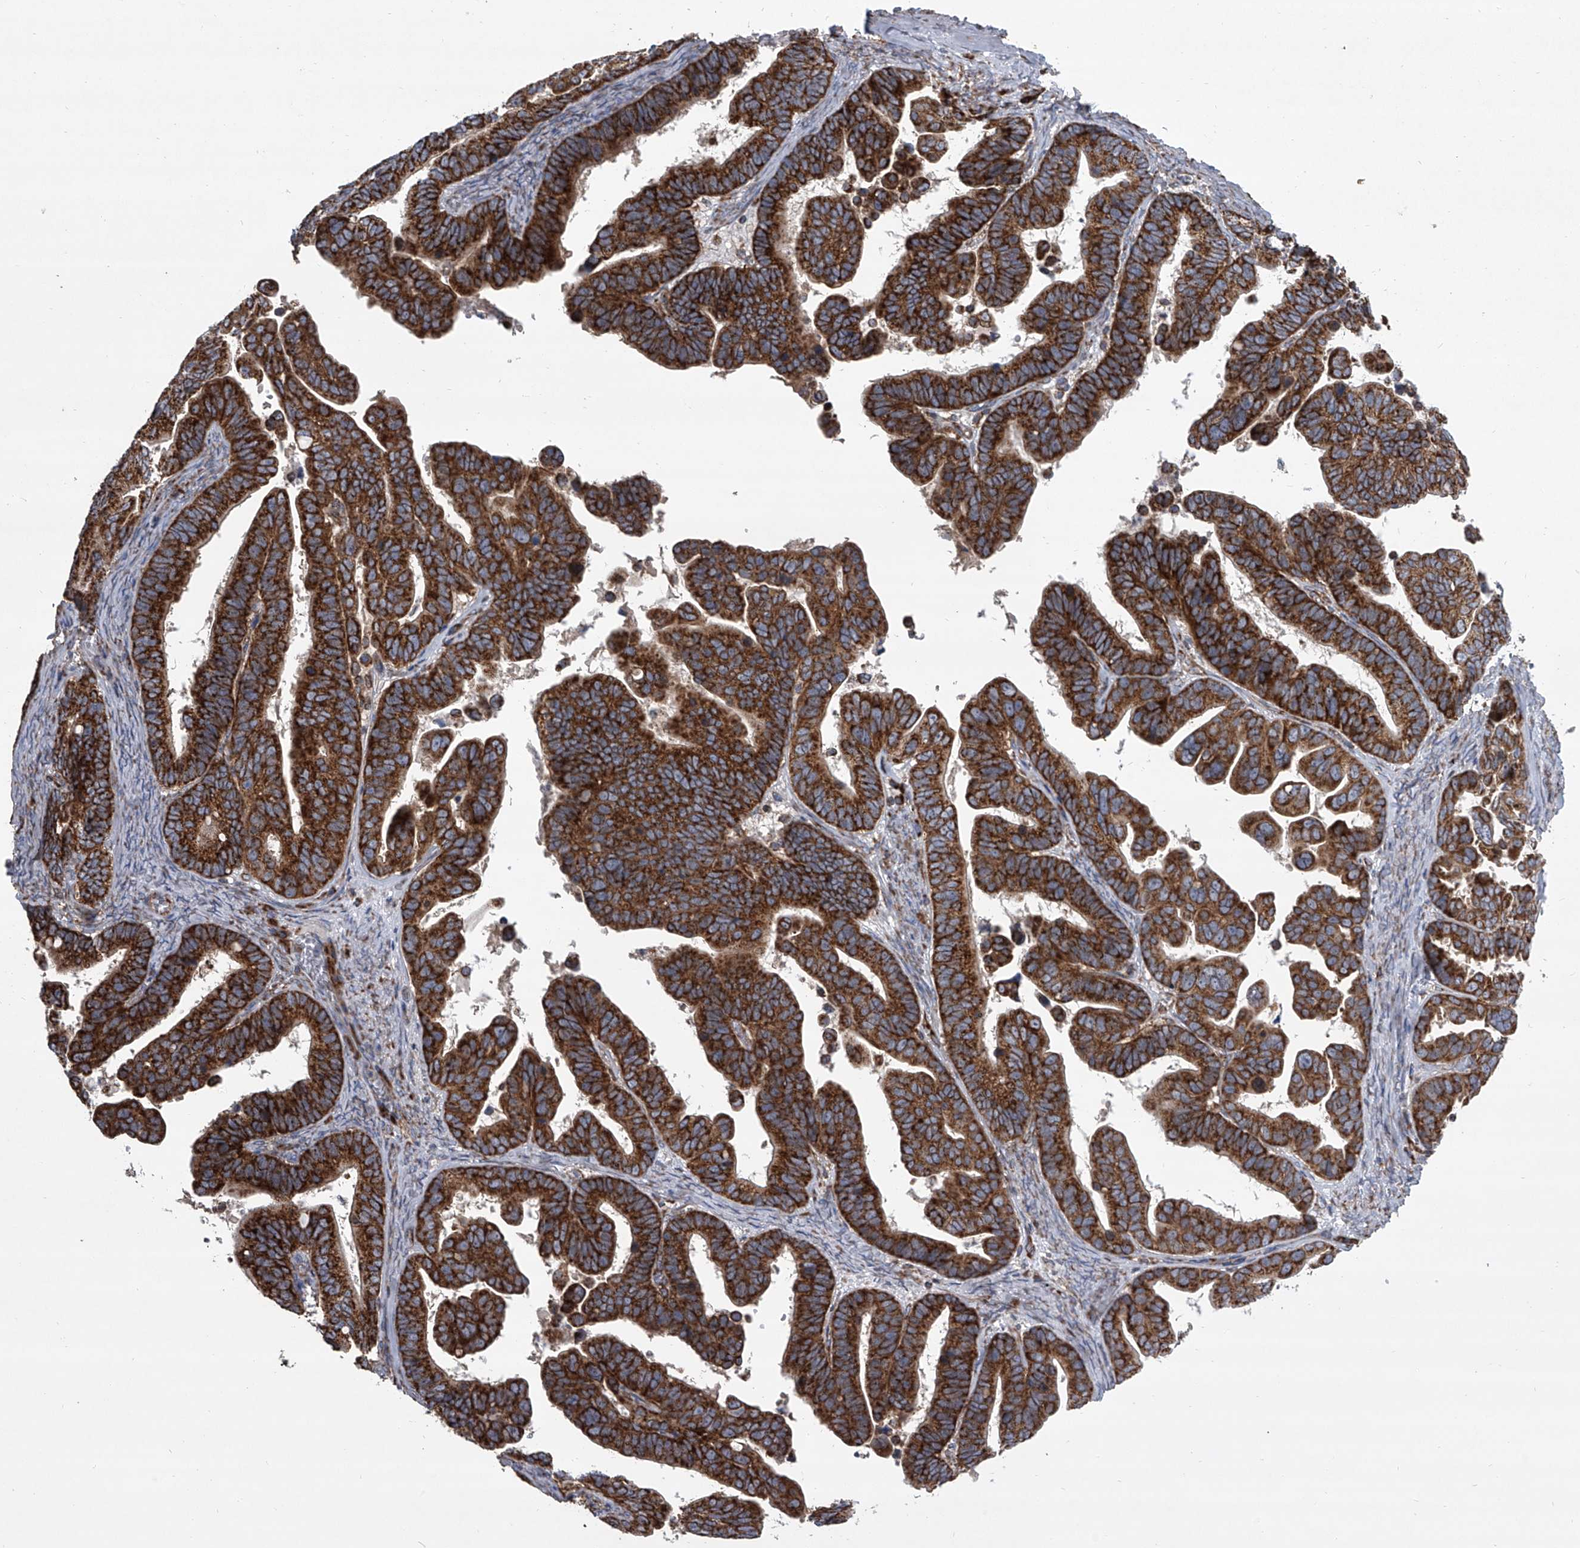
{"staining": {"intensity": "strong", "quantity": ">75%", "location": "cytoplasmic/membranous"}, "tissue": "ovarian cancer", "cell_type": "Tumor cells", "image_type": "cancer", "snomed": [{"axis": "morphology", "description": "Cystadenocarcinoma, serous, NOS"}, {"axis": "topography", "description": "Ovary"}], "caption": "Strong cytoplasmic/membranous expression is identified in approximately >75% of tumor cells in ovarian cancer (serous cystadenocarcinoma).", "gene": "ZC3H15", "patient": {"sex": "female", "age": 56}}